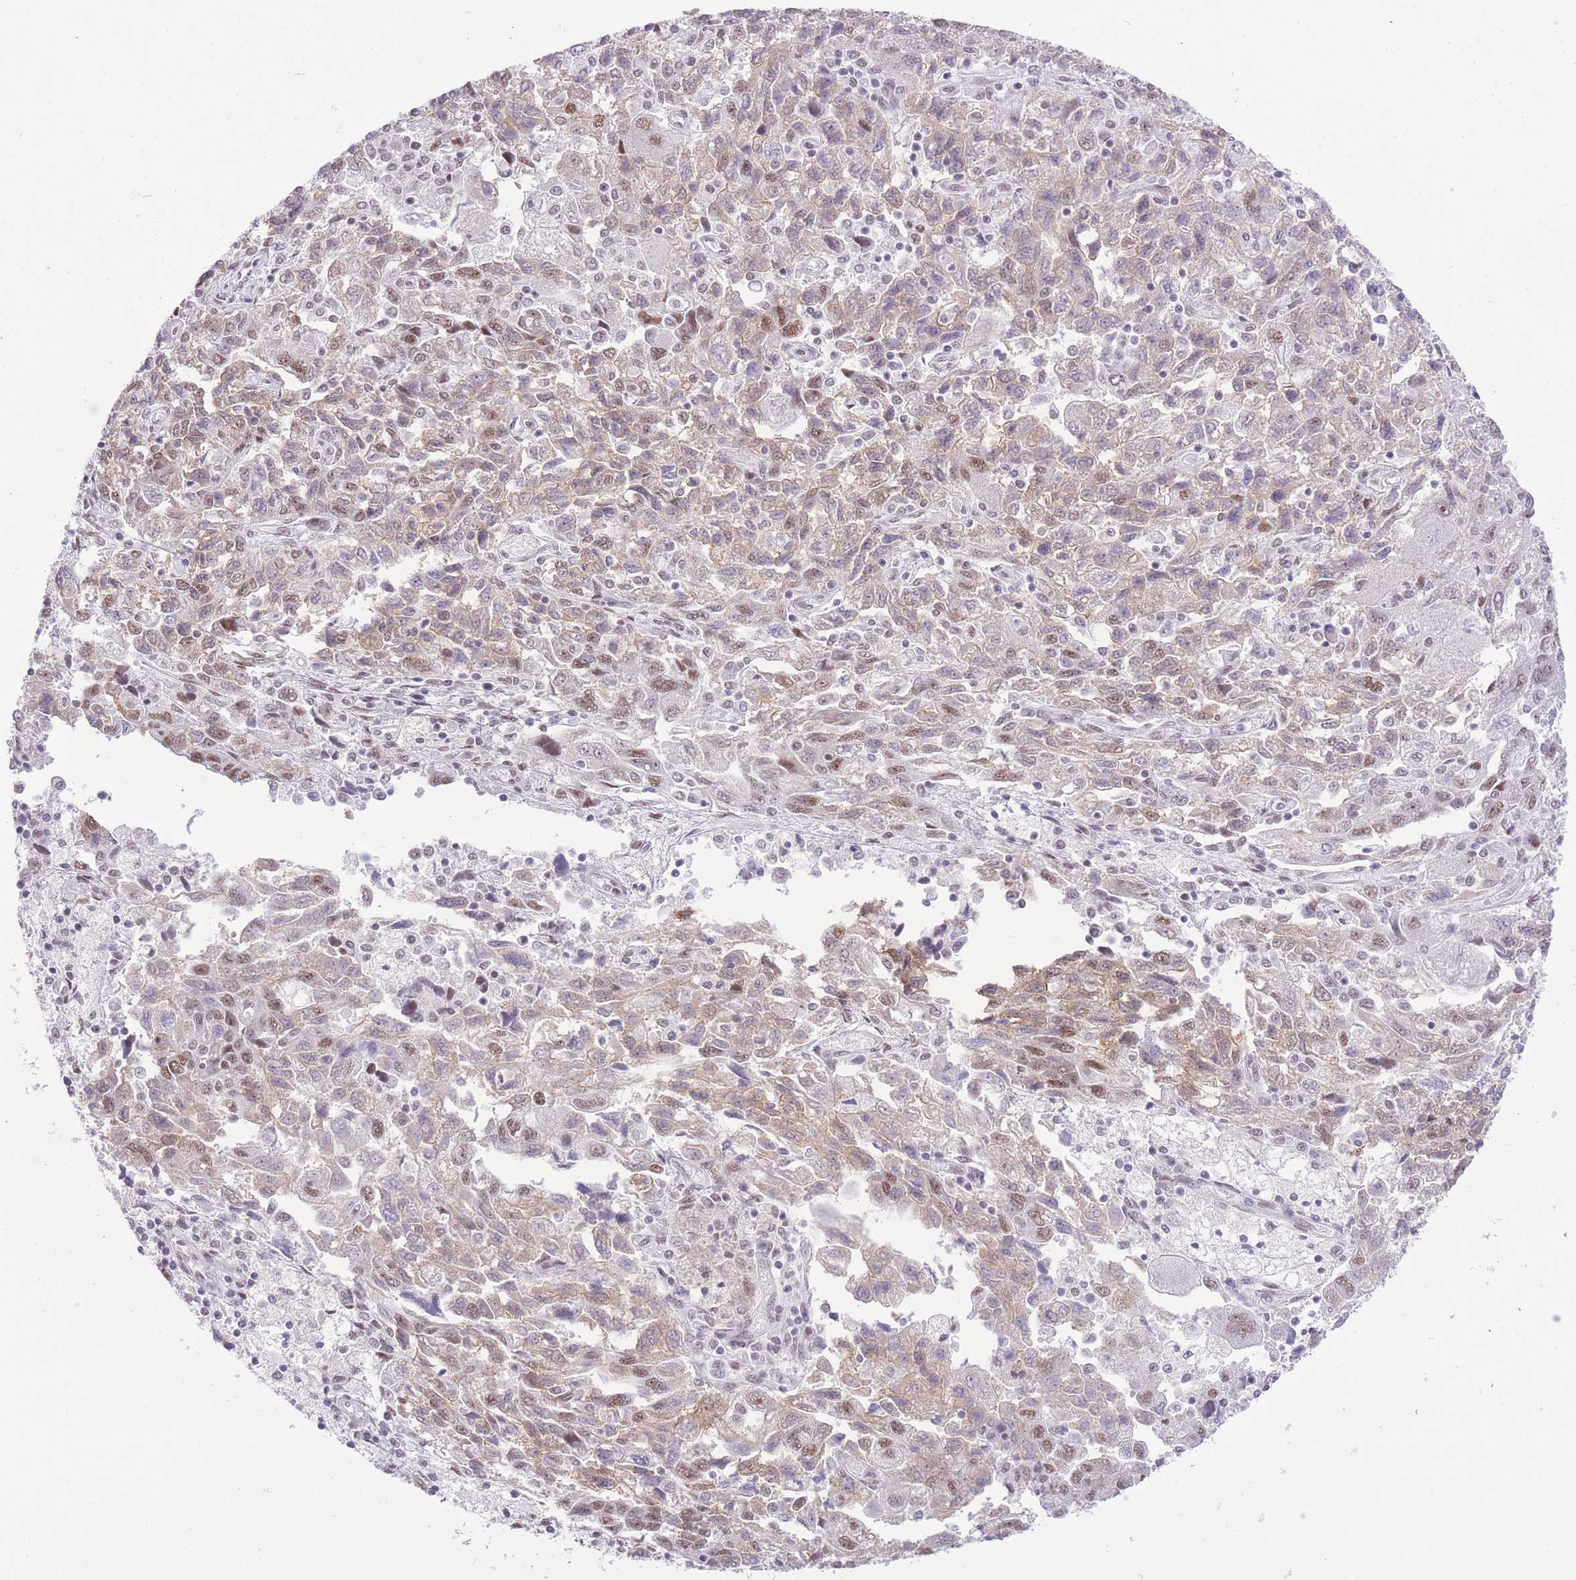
{"staining": {"intensity": "moderate", "quantity": "25%-75%", "location": "nuclear"}, "tissue": "ovarian cancer", "cell_type": "Tumor cells", "image_type": "cancer", "snomed": [{"axis": "morphology", "description": "Carcinoma, NOS"}, {"axis": "morphology", "description": "Cystadenocarcinoma, serous, NOS"}, {"axis": "topography", "description": "Ovary"}], "caption": "Serous cystadenocarcinoma (ovarian) stained with a brown dye displays moderate nuclear positive expression in about 25%-75% of tumor cells.", "gene": "ZBED5", "patient": {"sex": "female", "age": 69}}